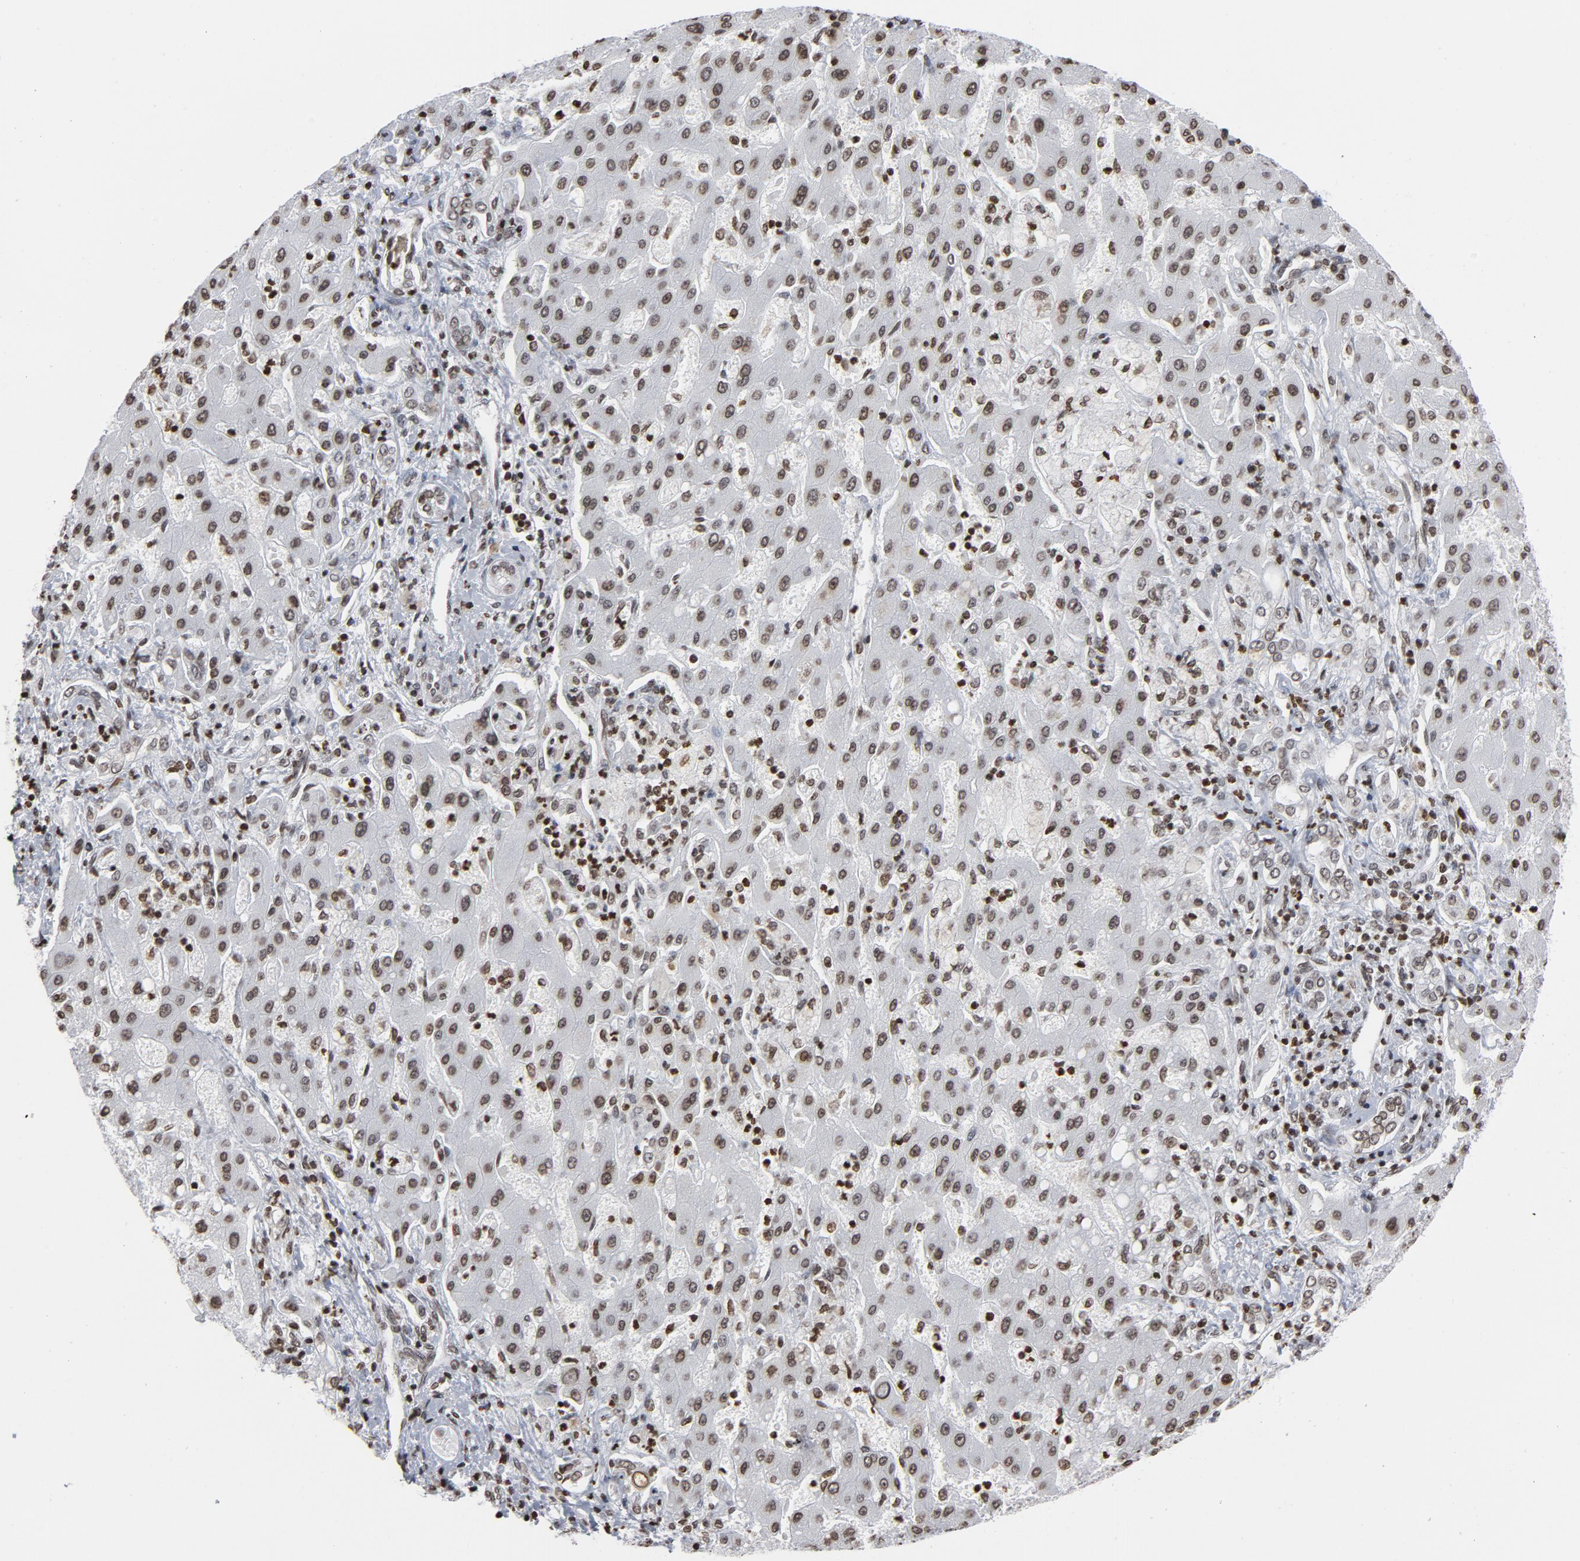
{"staining": {"intensity": "moderate", "quantity": ">75%", "location": "nuclear"}, "tissue": "liver cancer", "cell_type": "Tumor cells", "image_type": "cancer", "snomed": [{"axis": "morphology", "description": "Cholangiocarcinoma"}, {"axis": "topography", "description": "Liver"}], "caption": "Cholangiocarcinoma (liver) stained for a protein (brown) displays moderate nuclear positive expression in approximately >75% of tumor cells.", "gene": "H2AC12", "patient": {"sex": "male", "age": 50}}